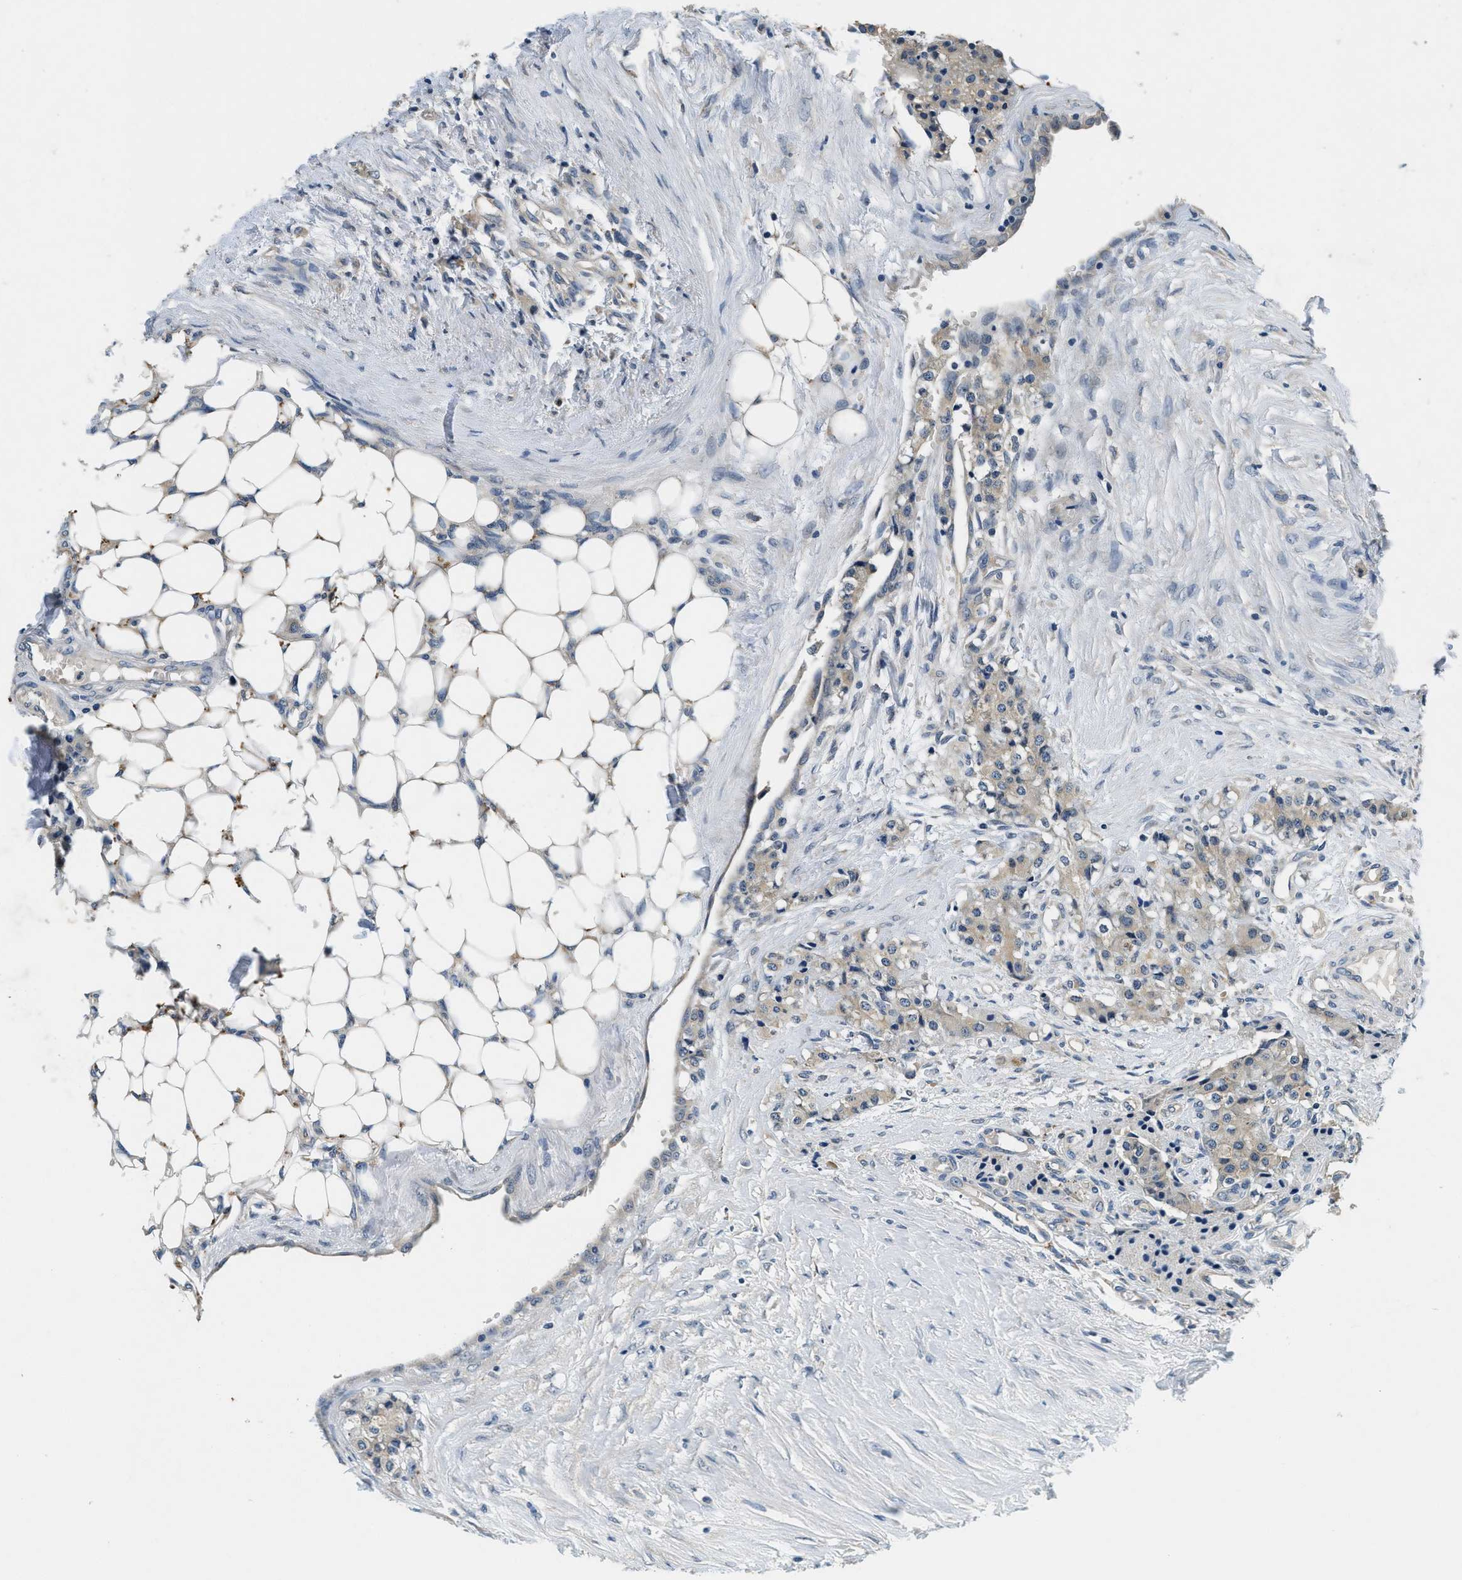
{"staining": {"intensity": "weak", "quantity": "<25%", "location": "cytoplasmic/membranous"}, "tissue": "carcinoid", "cell_type": "Tumor cells", "image_type": "cancer", "snomed": [{"axis": "morphology", "description": "Carcinoid, malignant, NOS"}, {"axis": "topography", "description": "Colon"}], "caption": "Immunohistochemistry of human carcinoid (malignant) demonstrates no staining in tumor cells.", "gene": "ALDH3A2", "patient": {"sex": "female", "age": 52}}